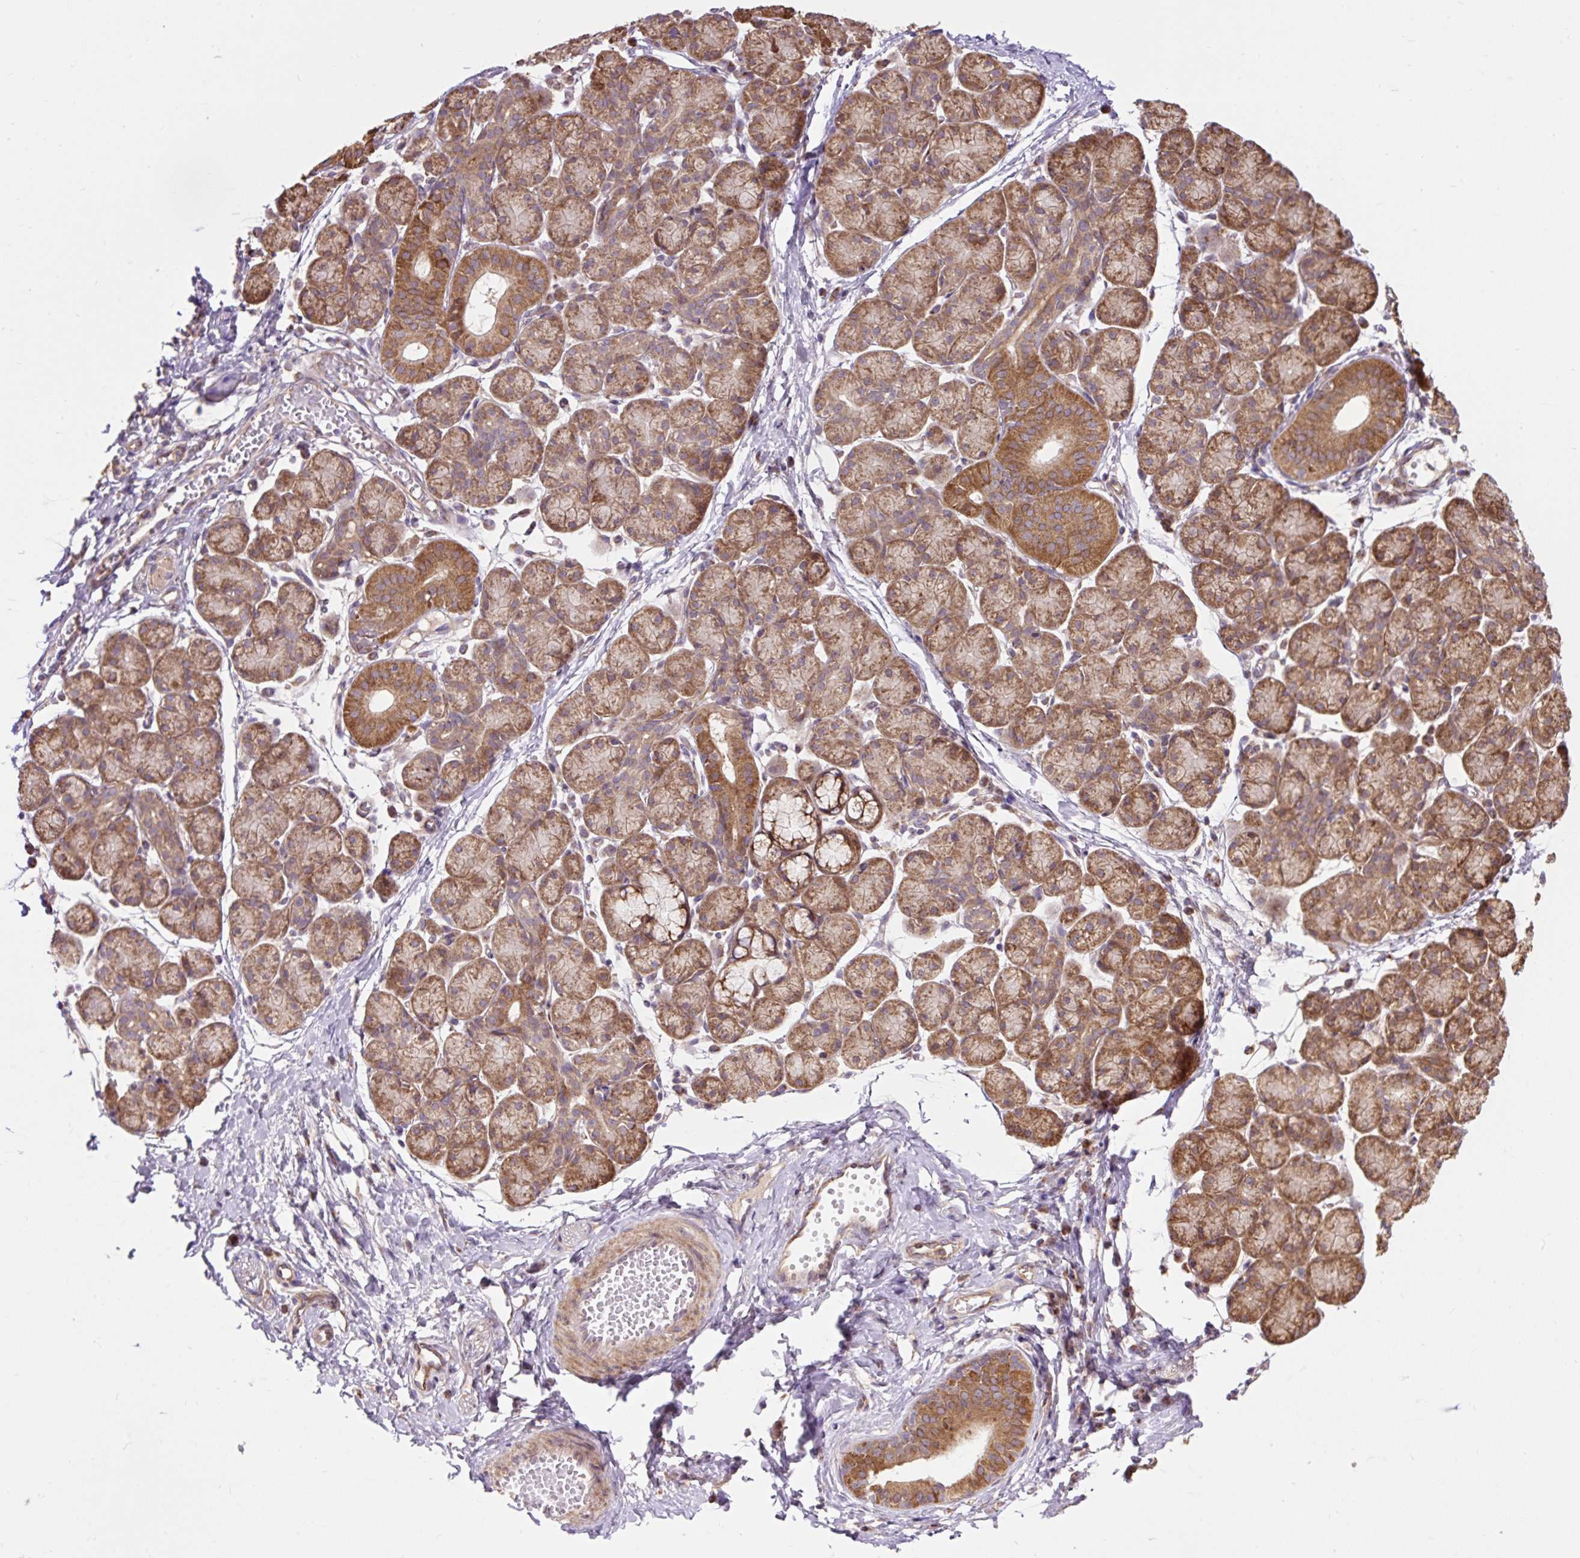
{"staining": {"intensity": "moderate", "quantity": ">75%", "location": "cytoplasmic/membranous"}, "tissue": "salivary gland", "cell_type": "Glandular cells", "image_type": "normal", "snomed": [{"axis": "morphology", "description": "Normal tissue, NOS"}, {"axis": "morphology", "description": "Inflammation, NOS"}, {"axis": "topography", "description": "Lymph node"}, {"axis": "topography", "description": "Salivary gland"}], "caption": "Brown immunohistochemical staining in benign human salivary gland exhibits moderate cytoplasmic/membranous staining in about >75% of glandular cells.", "gene": "TRIAP1", "patient": {"sex": "male", "age": 3}}